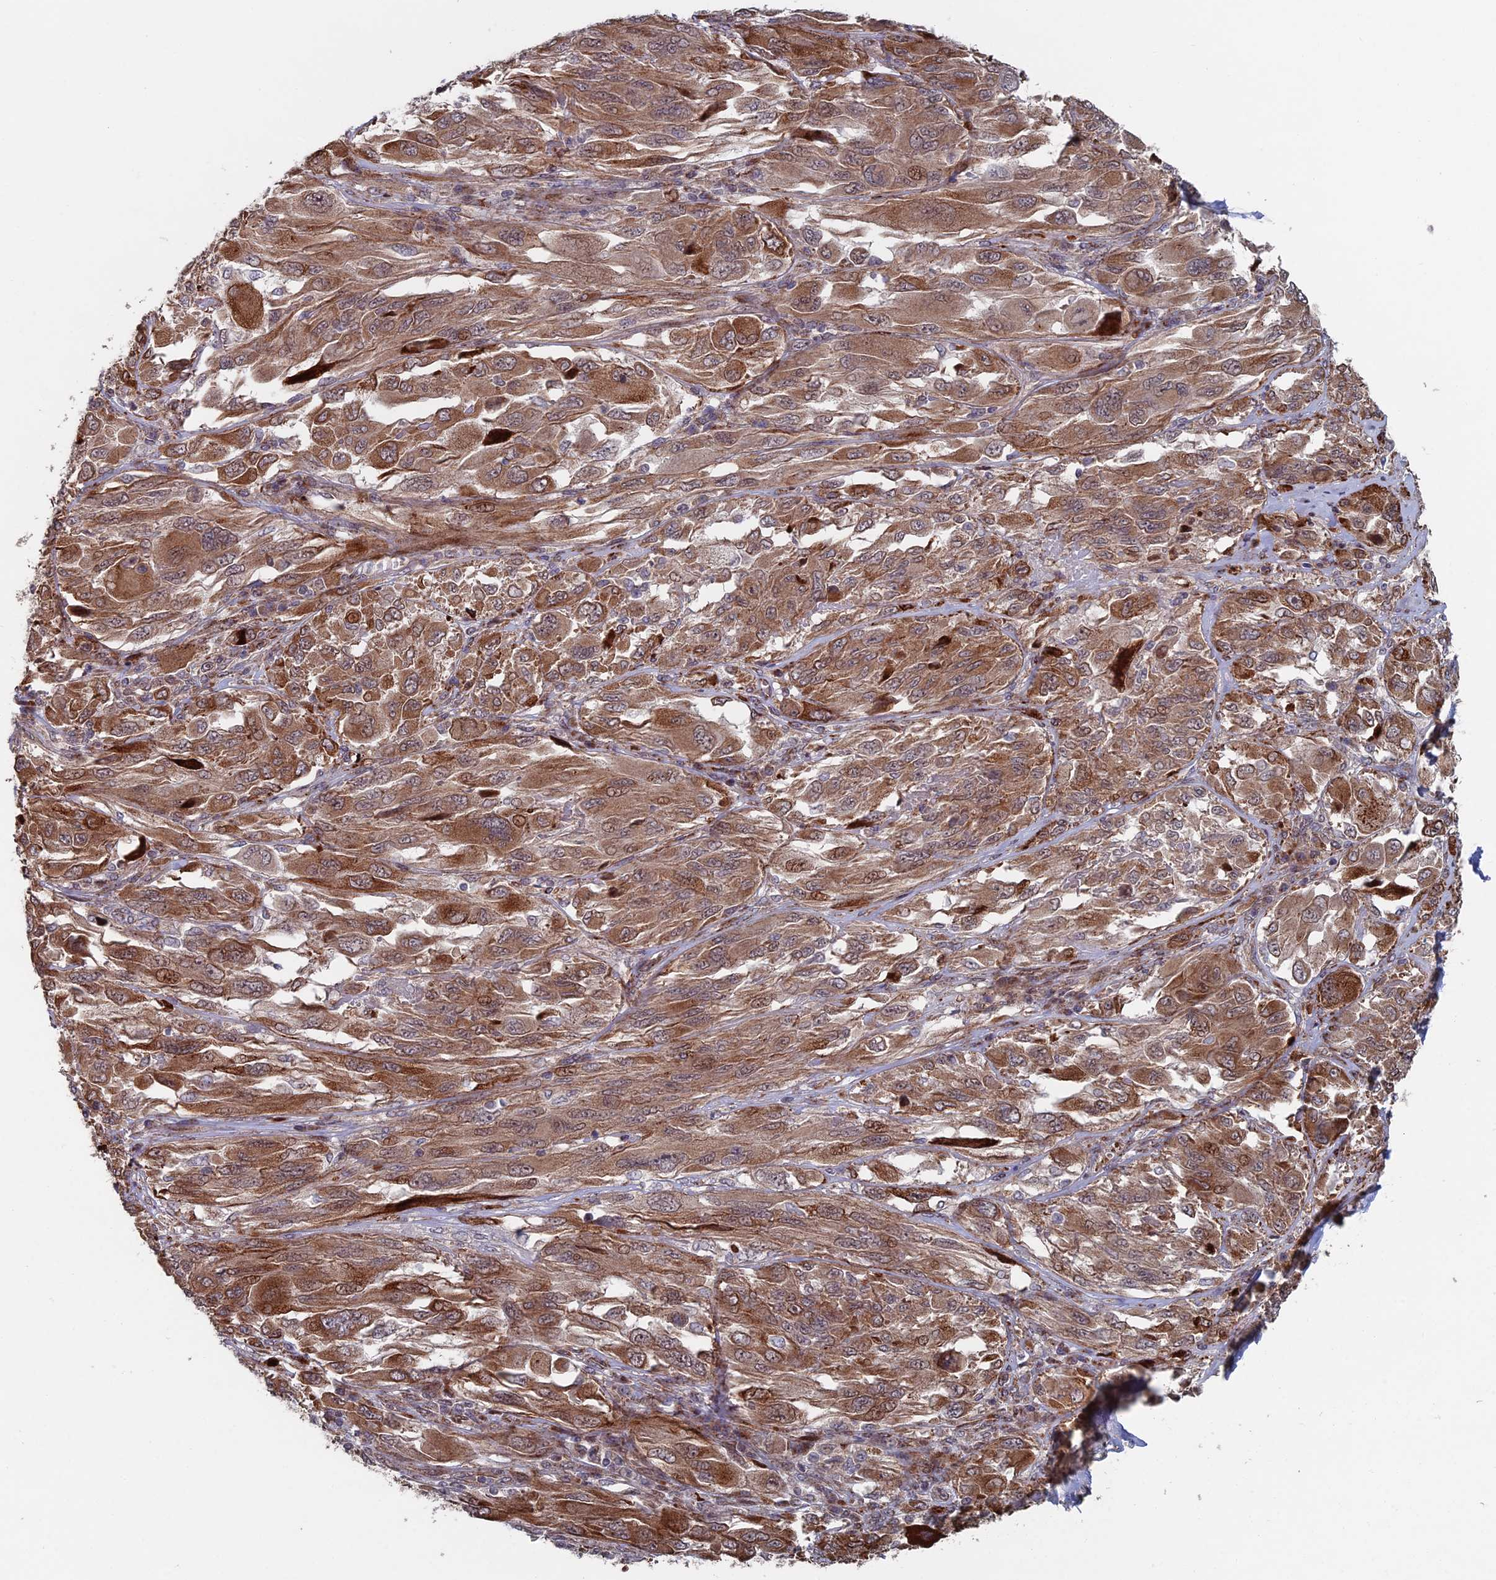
{"staining": {"intensity": "moderate", "quantity": ">75%", "location": "cytoplasmic/membranous"}, "tissue": "melanoma", "cell_type": "Tumor cells", "image_type": "cancer", "snomed": [{"axis": "morphology", "description": "Malignant melanoma, NOS"}, {"axis": "topography", "description": "Skin"}], "caption": "This micrograph reveals melanoma stained with IHC to label a protein in brown. The cytoplasmic/membranous of tumor cells show moderate positivity for the protein. Nuclei are counter-stained blue.", "gene": "GTF2IRD1", "patient": {"sex": "female", "age": 91}}